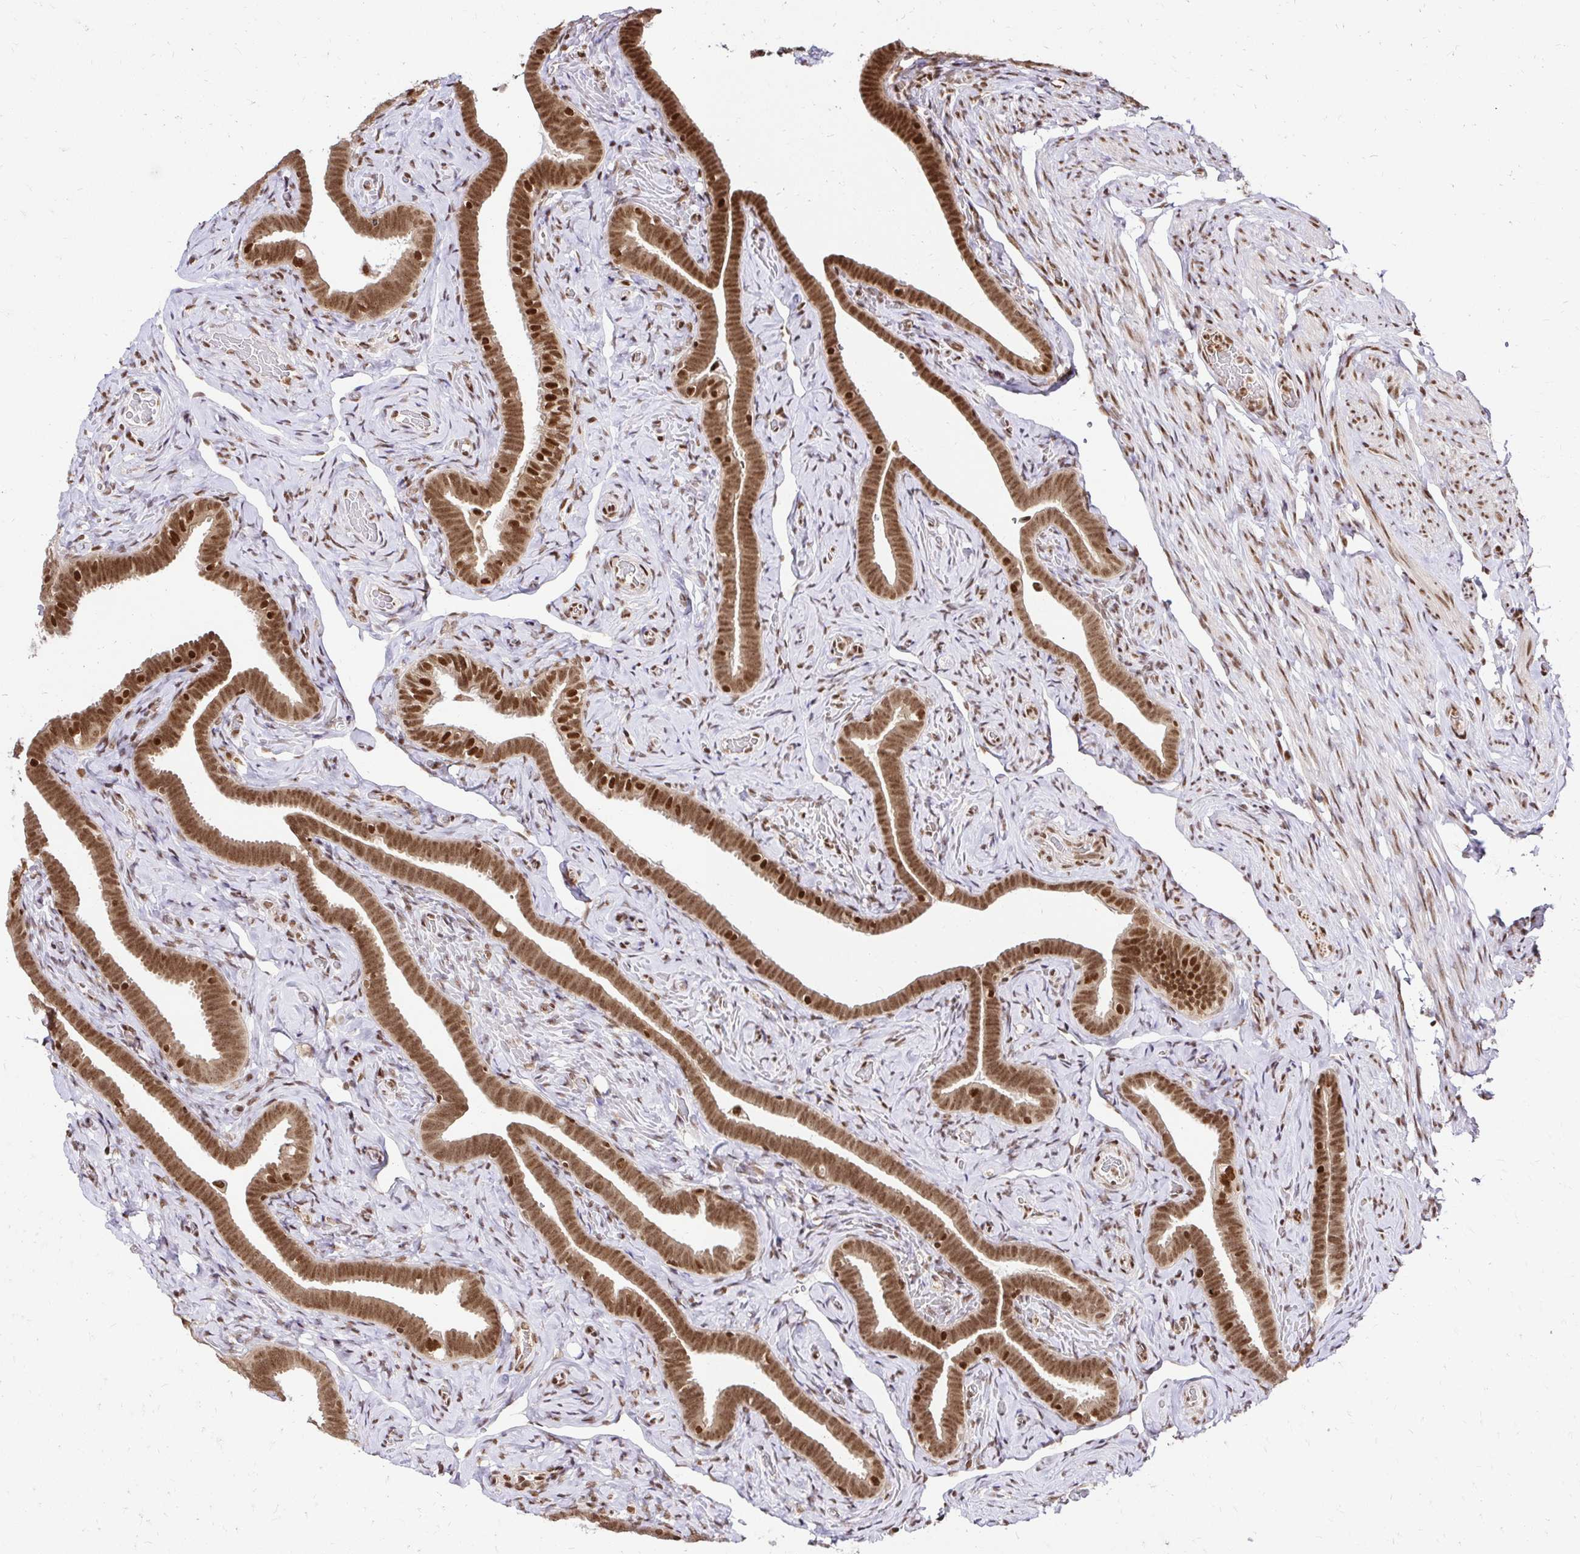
{"staining": {"intensity": "strong", "quantity": ">75%", "location": "nuclear"}, "tissue": "fallopian tube", "cell_type": "Glandular cells", "image_type": "normal", "snomed": [{"axis": "morphology", "description": "Normal tissue, NOS"}, {"axis": "topography", "description": "Fallopian tube"}], "caption": "Benign fallopian tube was stained to show a protein in brown. There is high levels of strong nuclear positivity in approximately >75% of glandular cells. Nuclei are stained in blue.", "gene": "GLYR1", "patient": {"sex": "female", "age": 69}}